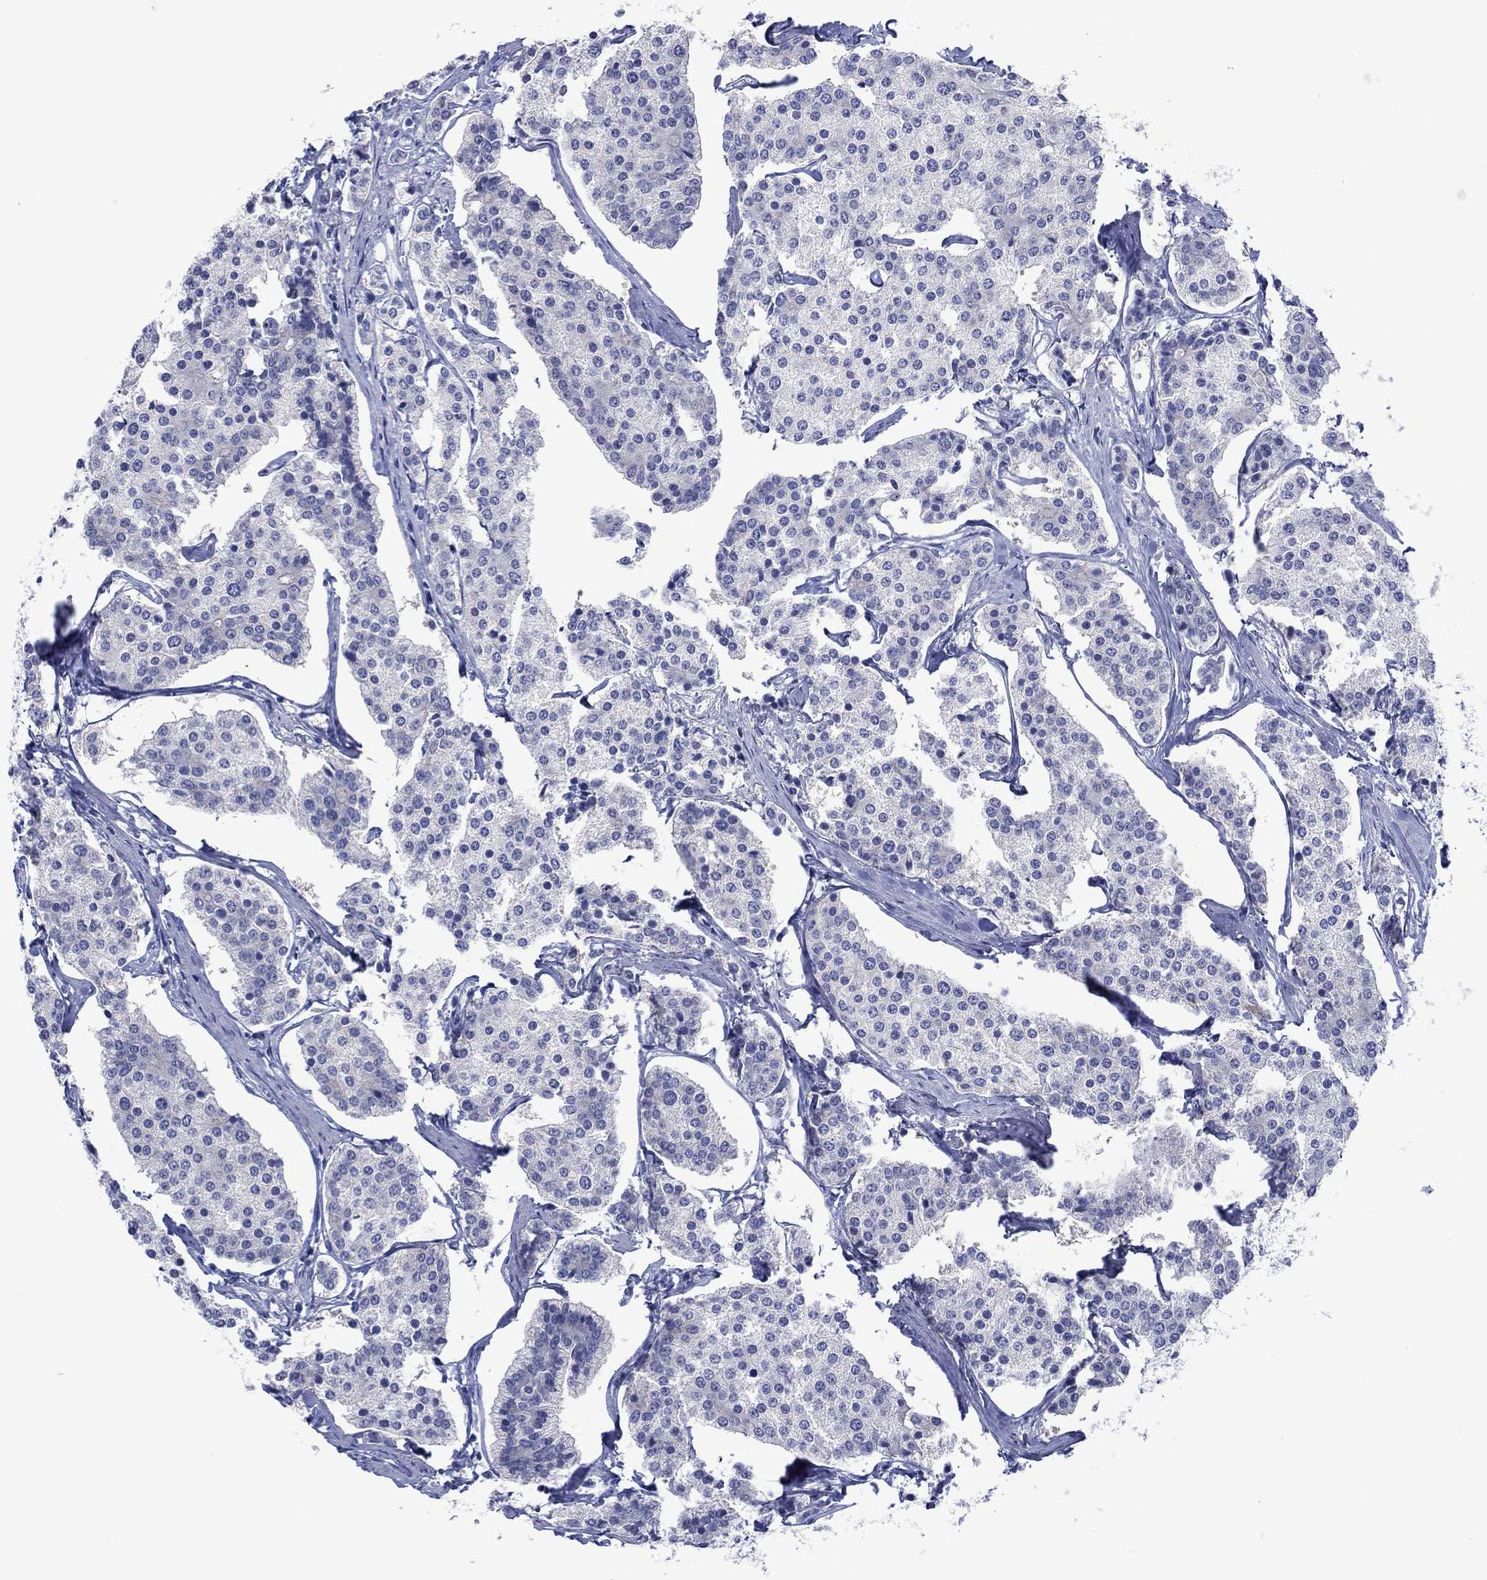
{"staining": {"intensity": "negative", "quantity": "none", "location": "none"}, "tissue": "carcinoid", "cell_type": "Tumor cells", "image_type": "cancer", "snomed": [{"axis": "morphology", "description": "Carcinoid, malignant, NOS"}, {"axis": "topography", "description": "Small intestine"}], "caption": "This is an immunohistochemistry (IHC) histopathology image of human carcinoid. There is no expression in tumor cells.", "gene": "MLANA", "patient": {"sex": "female", "age": 65}}